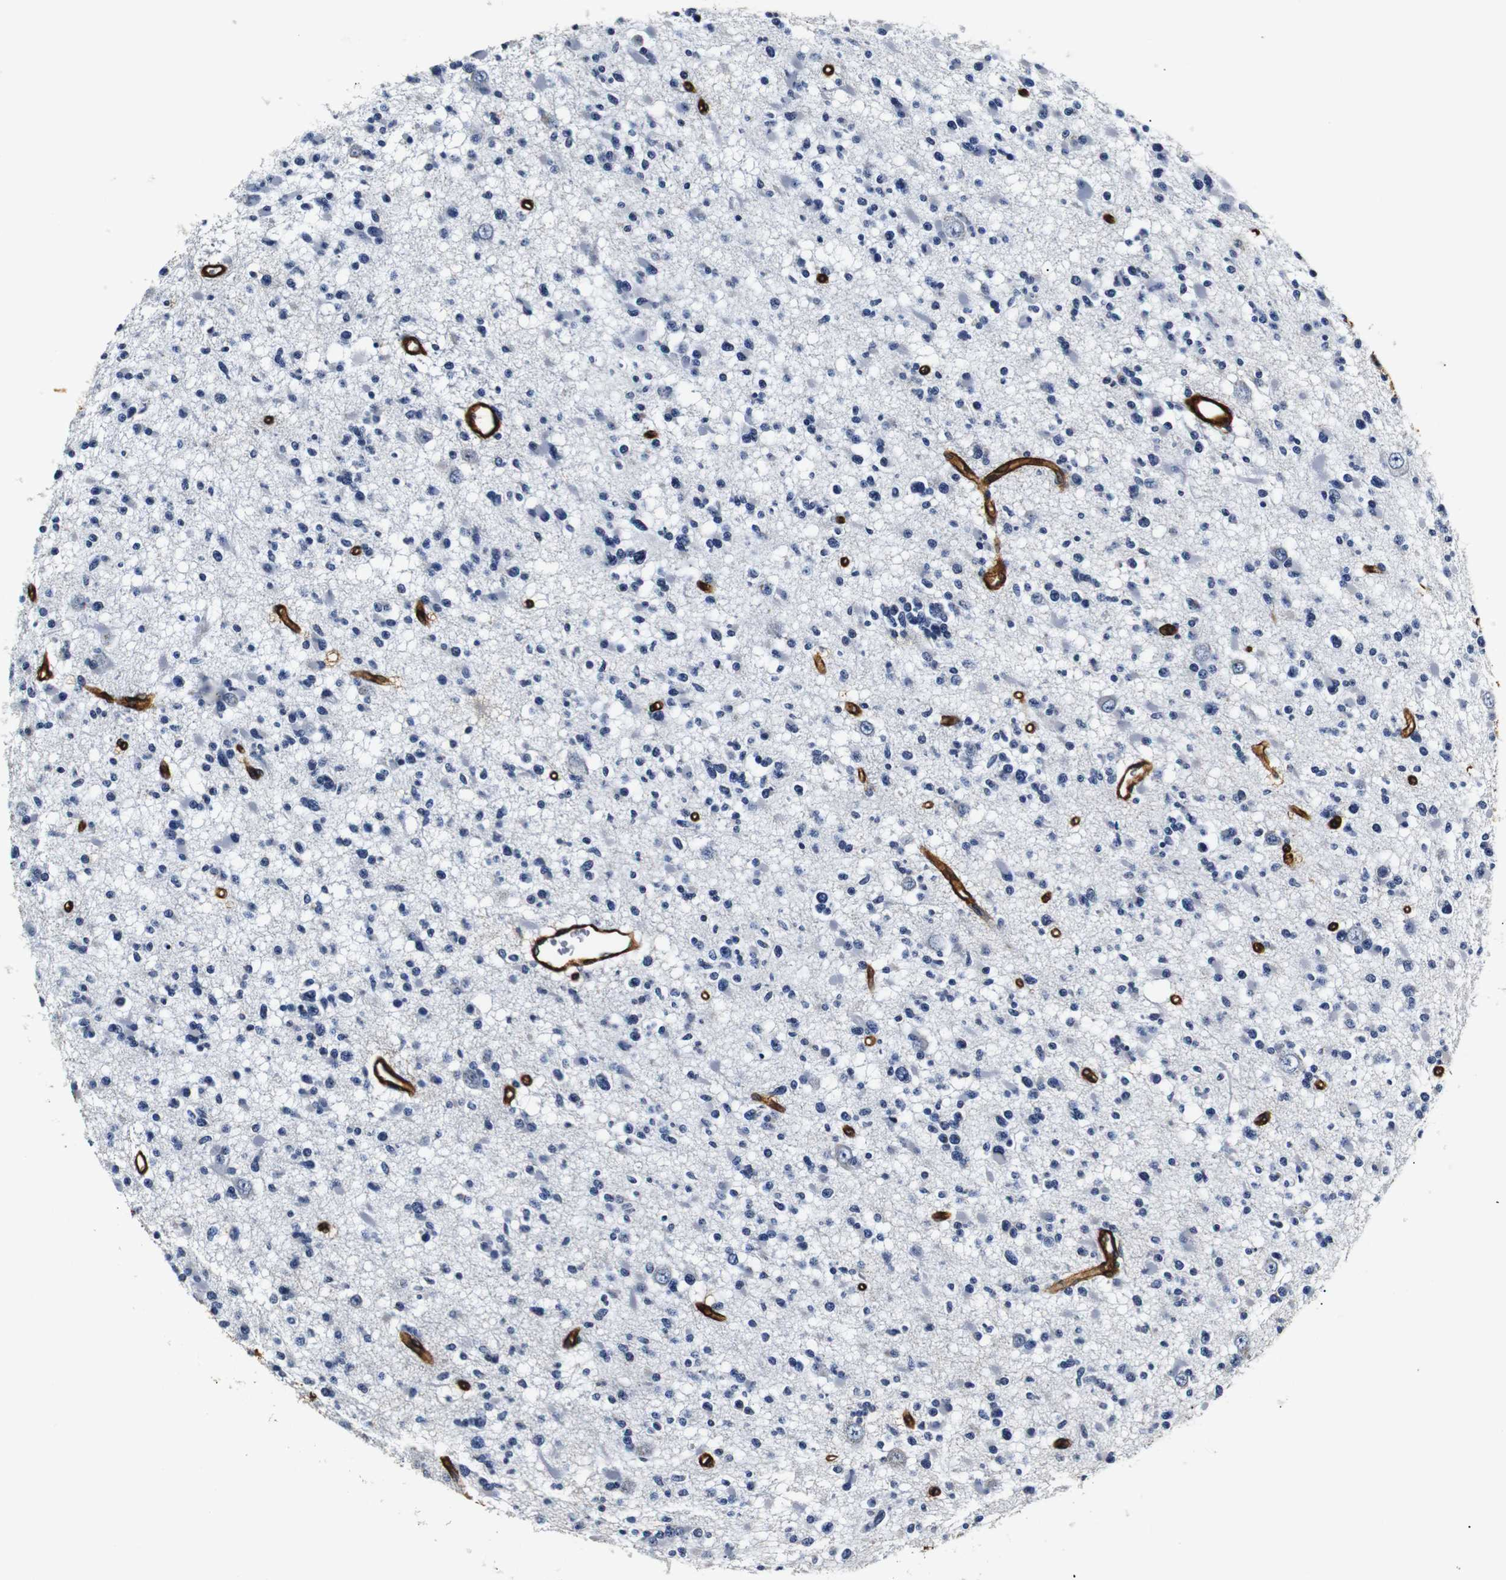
{"staining": {"intensity": "negative", "quantity": "none", "location": "none"}, "tissue": "glioma", "cell_type": "Tumor cells", "image_type": "cancer", "snomed": [{"axis": "morphology", "description": "Glioma, malignant, Low grade"}, {"axis": "topography", "description": "Brain"}], "caption": "High power microscopy photomicrograph of an IHC photomicrograph of glioma, revealing no significant positivity in tumor cells.", "gene": "CAV2", "patient": {"sex": "female", "age": 22}}